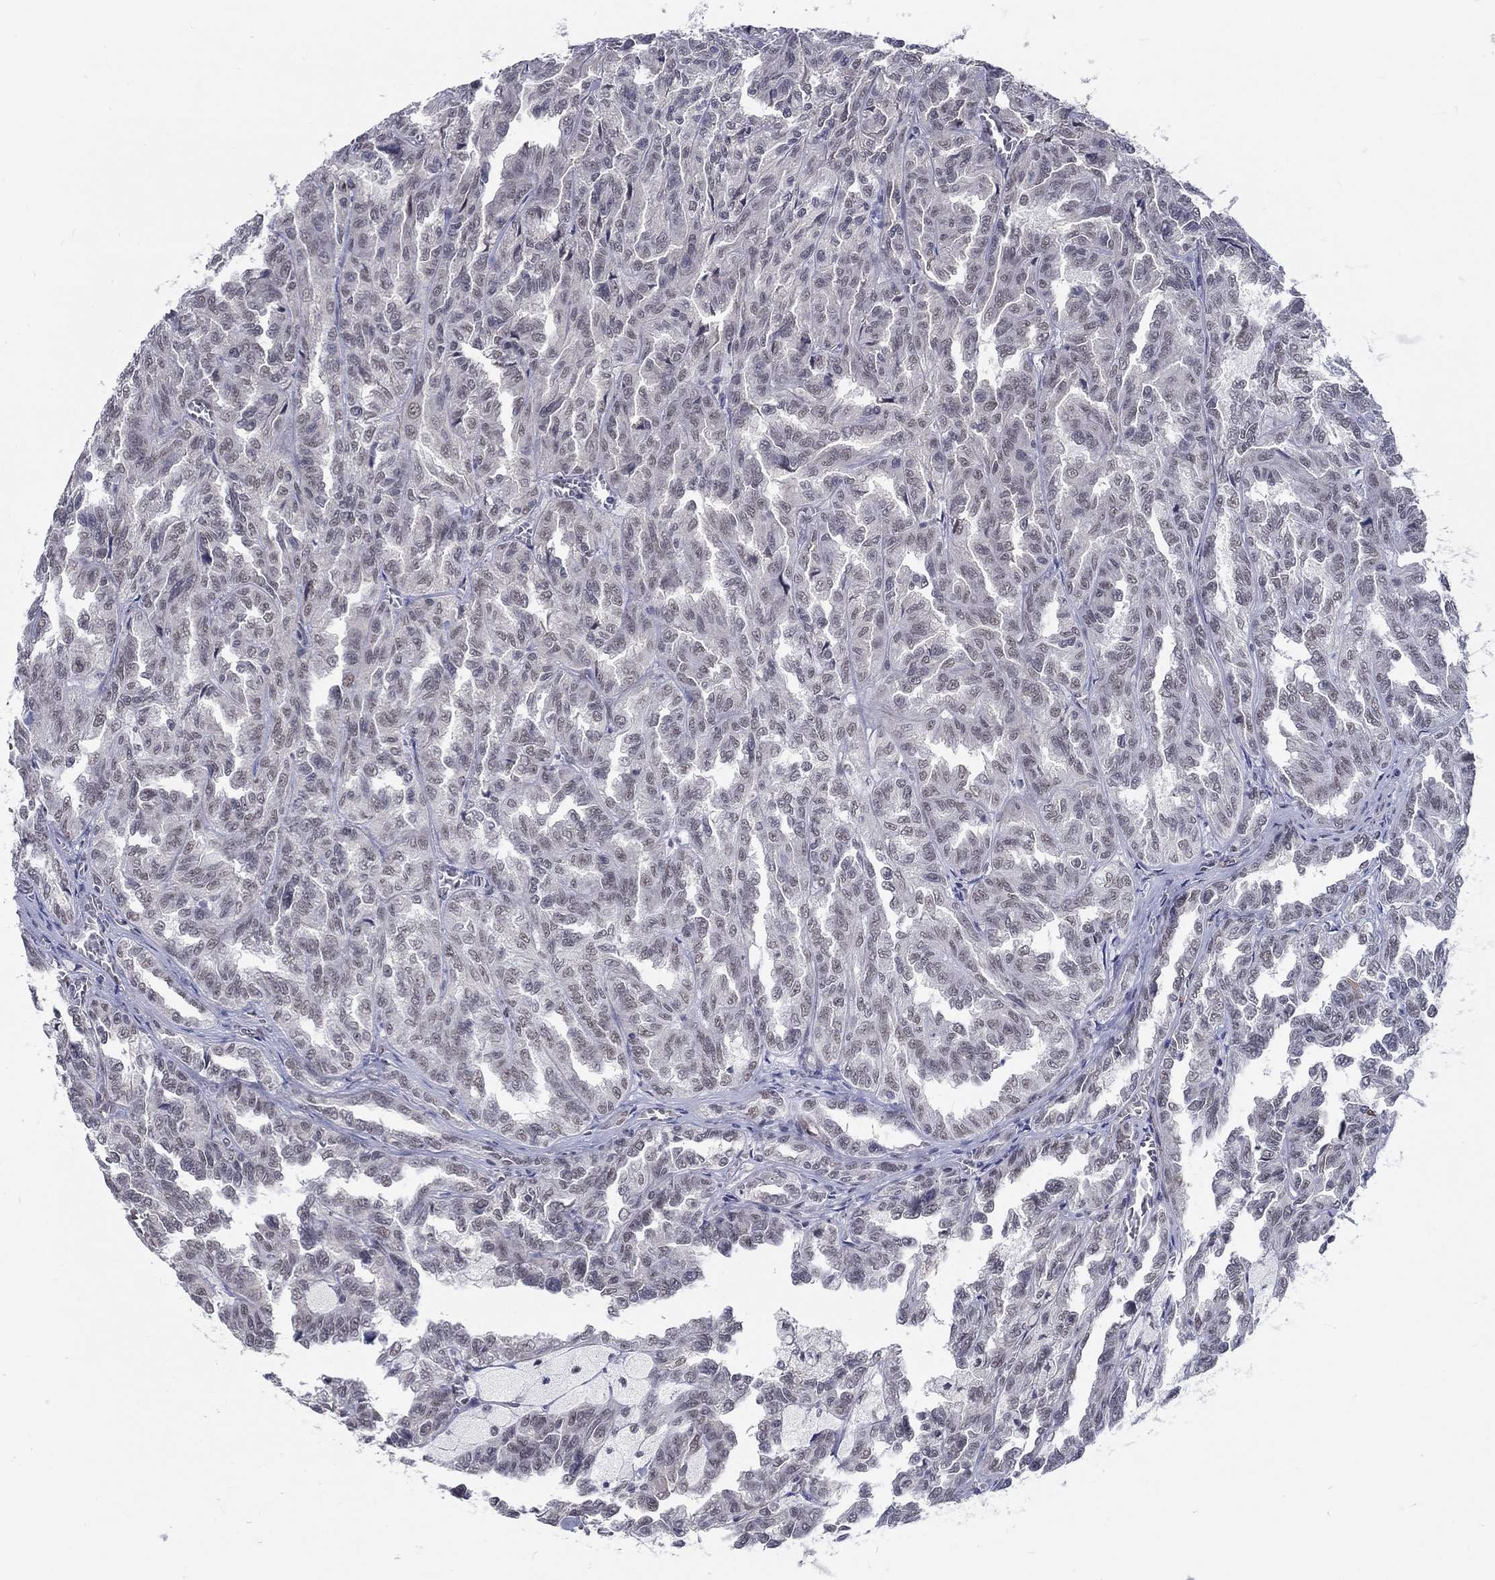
{"staining": {"intensity": "negative", "quantity": "none", "location": "none"}, "tissue": "renal cancer", "cell_type": "Tumor cells", "image_type": "cancer", "snomed": [{"axis": "morphology", "description": "Adenocarcinoma, NOS"}, {"axis": "topography", "description": "Kidney"}], "caption": "There is no significant positivity in tumor cells of renal adenocarcinoma.", "gene": "ZBED1", "patient": {"sex": "male", "age": 79}}